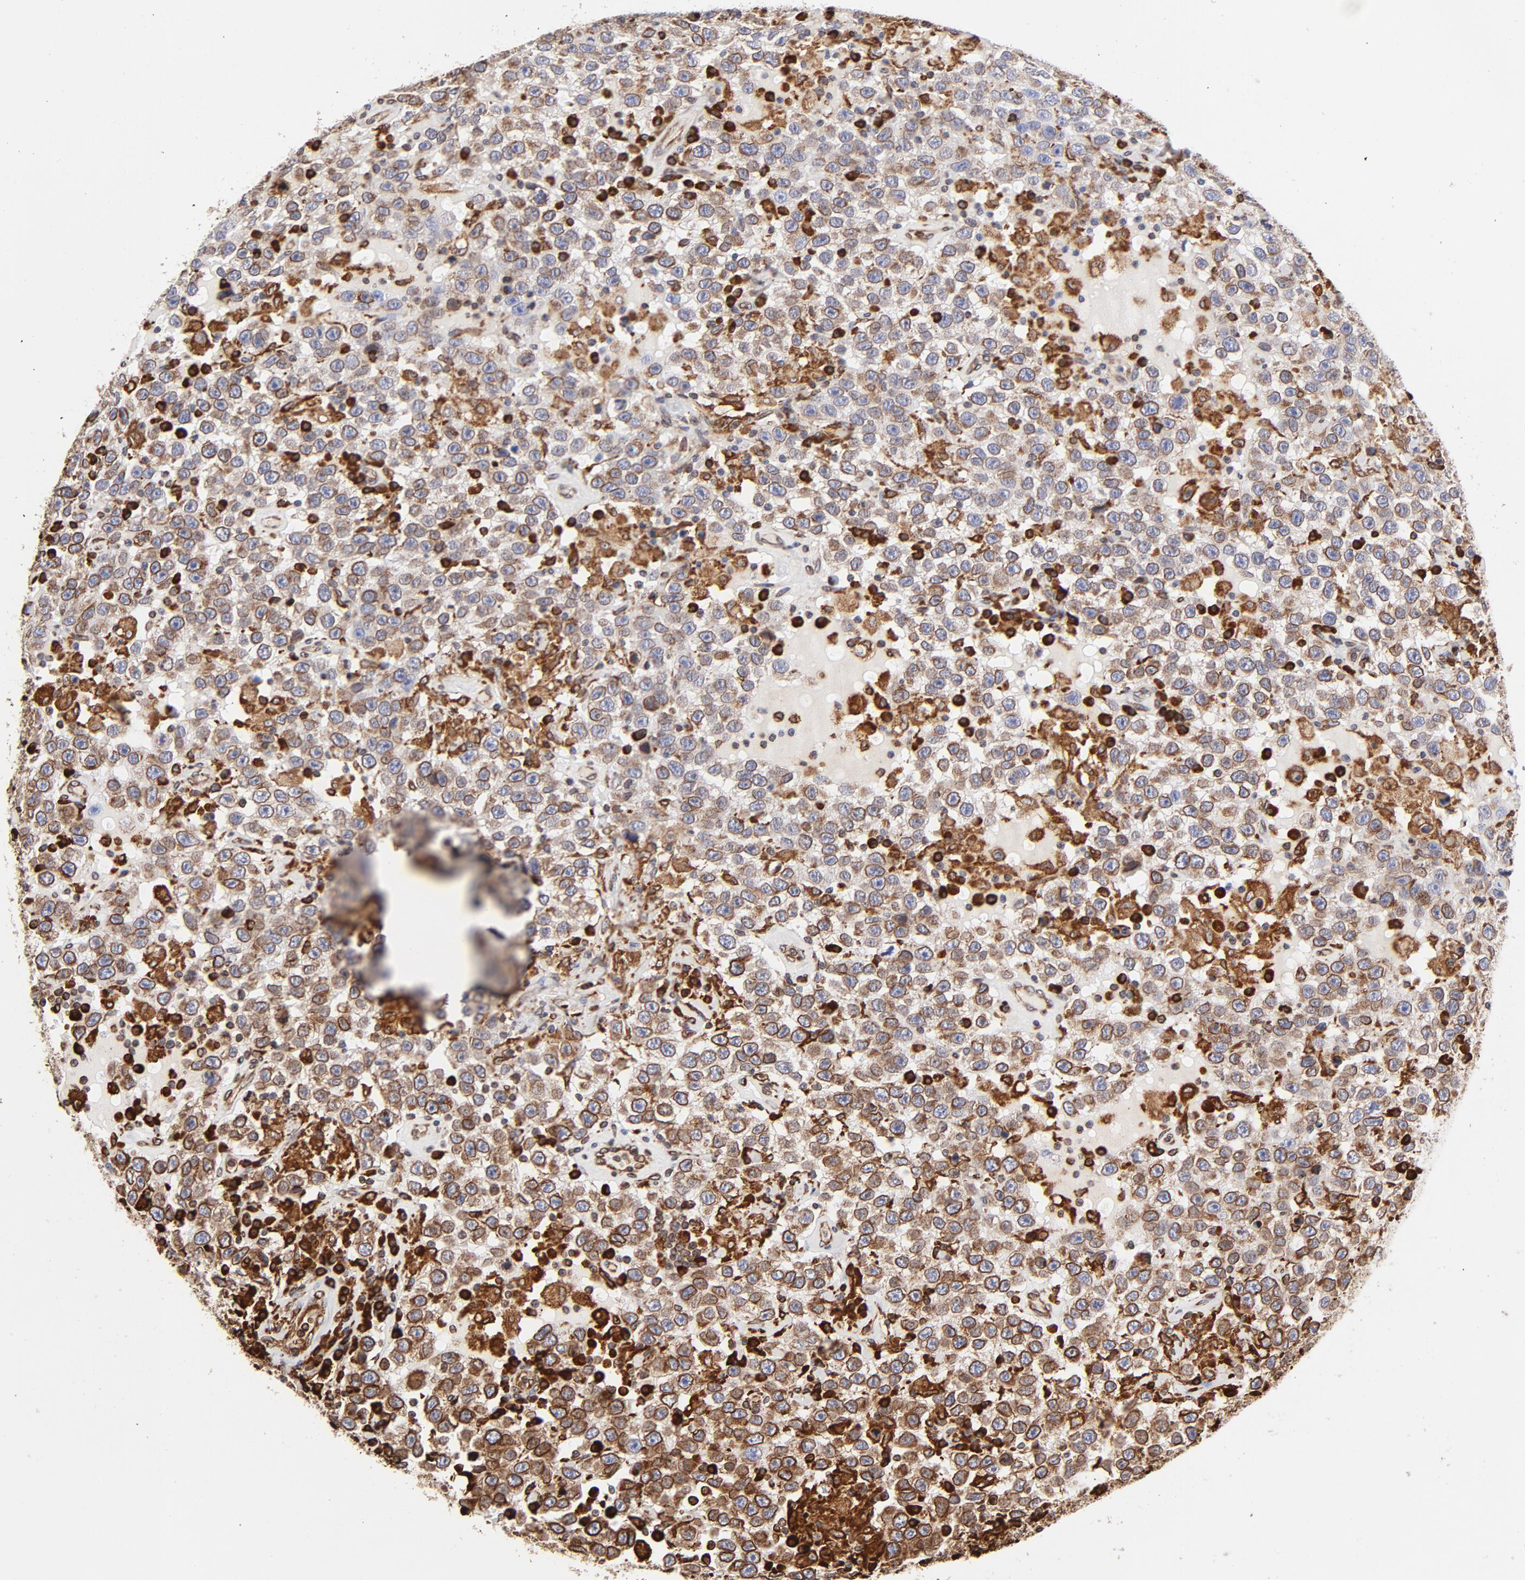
{"staining": {"intensity": "strong", "quantity": ">75%", "location": "cytoplasmic/membranous"}, "tissue": "testis cancer", "cell_type": "Tumor cells", "image_type": "cancer", "snomed": [{"axis": "morphology", "description": "Seminoma, NOS"}, {"axis": "topography", "description": "Testis"}], "caption": "About >75% of tumor cells in human seminoma (testis) display strong cytoplasmic/membranous protein expression as visualized by brown immunohistochemical staining.", "gene": "CANX", "patient": {"sex": "male", "age": 41}}